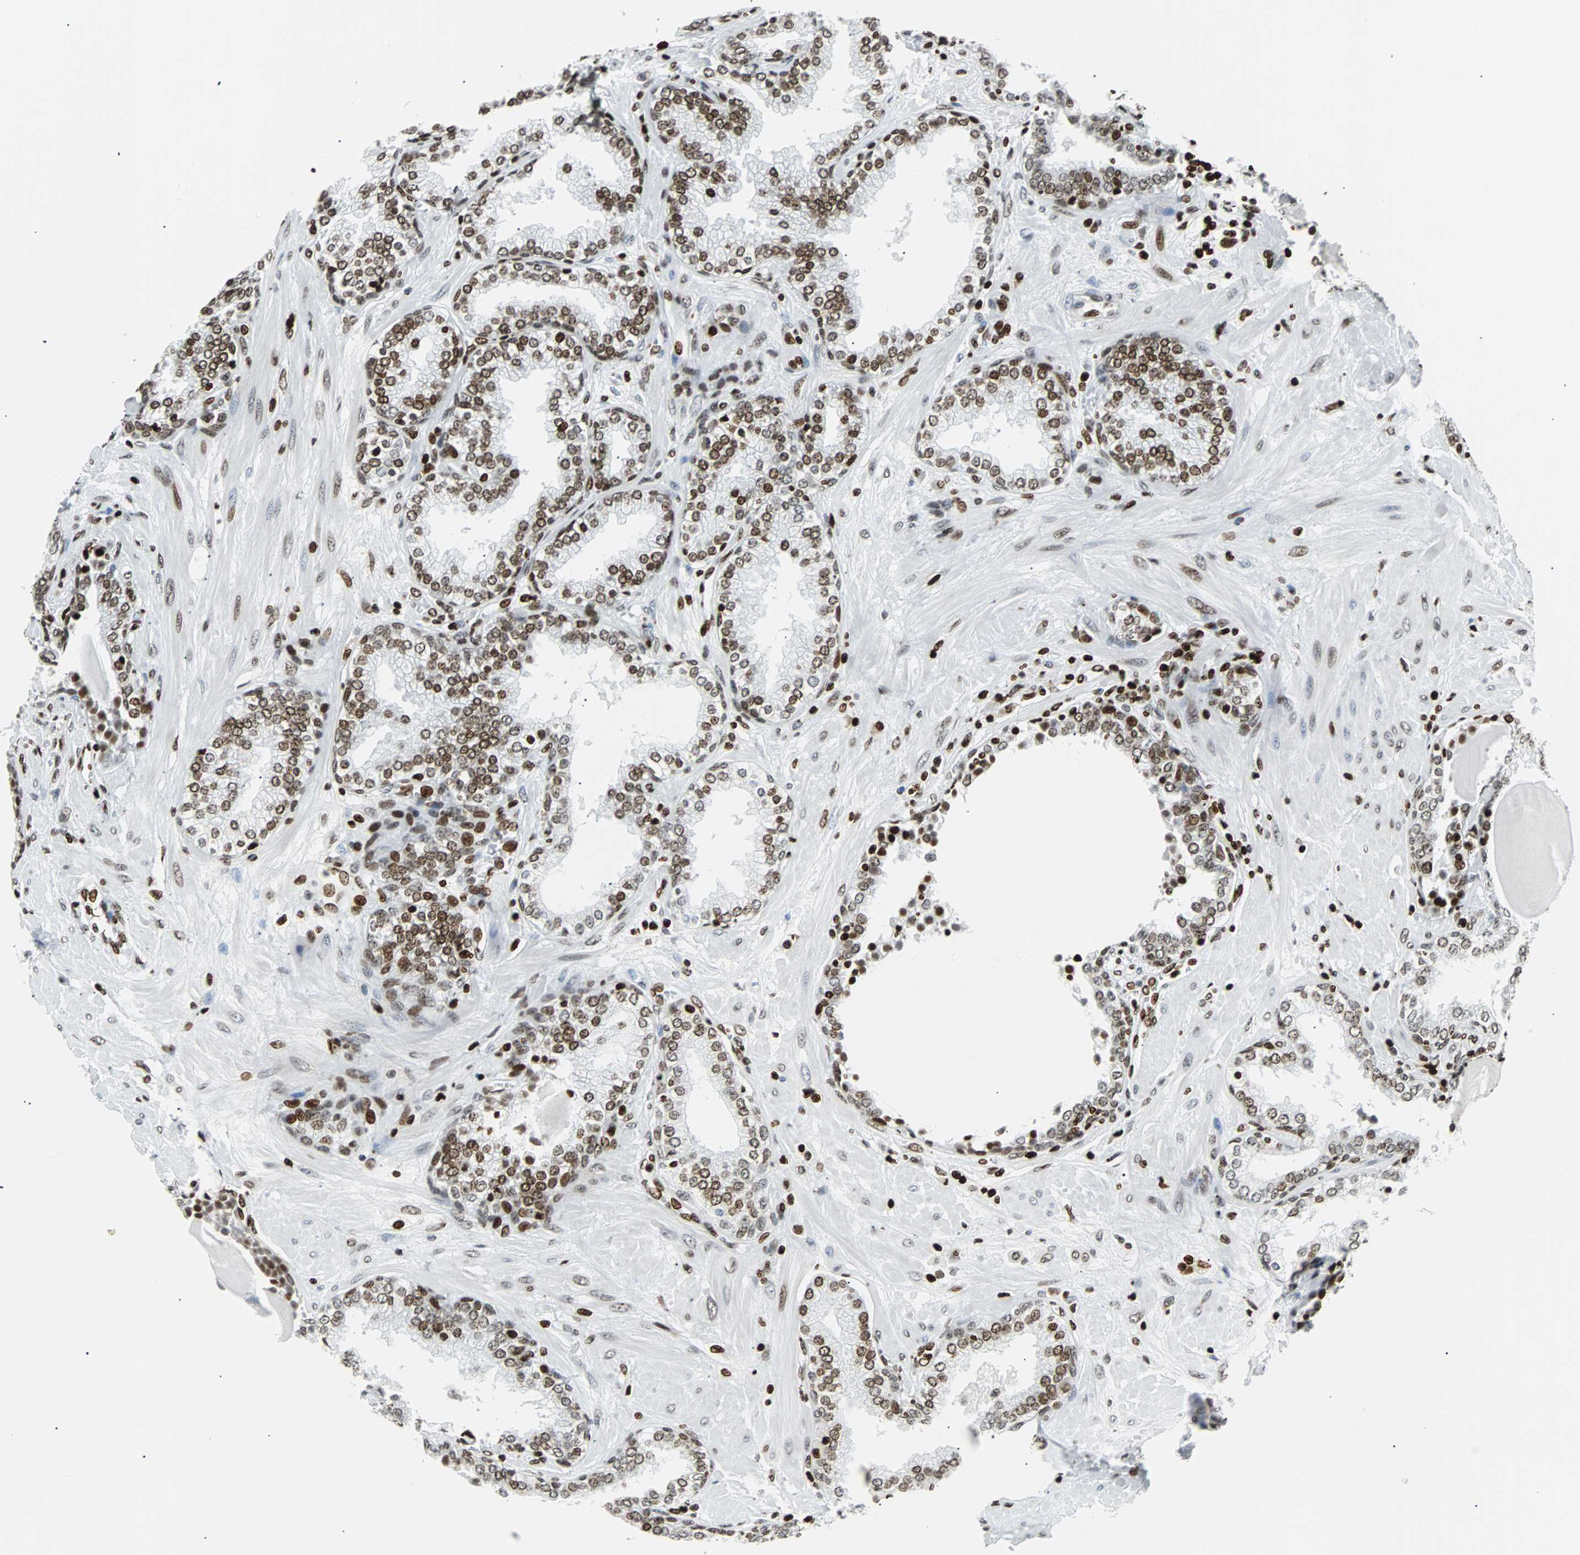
{"staining": {"intensity": "moderate", "quantity": "25%-75%", "location": "nuclear"}, "tissue": "prostate", "cell_type": "Glandular cells", "image_type": "normal", "snomed": [{"axis": "morphology", "description": "Normal tissue, NOS"}, {"axis": "topography", "description": "Prostate"}], "caption": "Prostate was stained to show a protein in brown. There is medium levels of moderate nuclear expression in about 25%-75% of glandular cells. (Brightfield microscopy of DAB IHC at high magnification).", "gene": "ZNF131", "patient": {"sex": "male", "age": 51}}